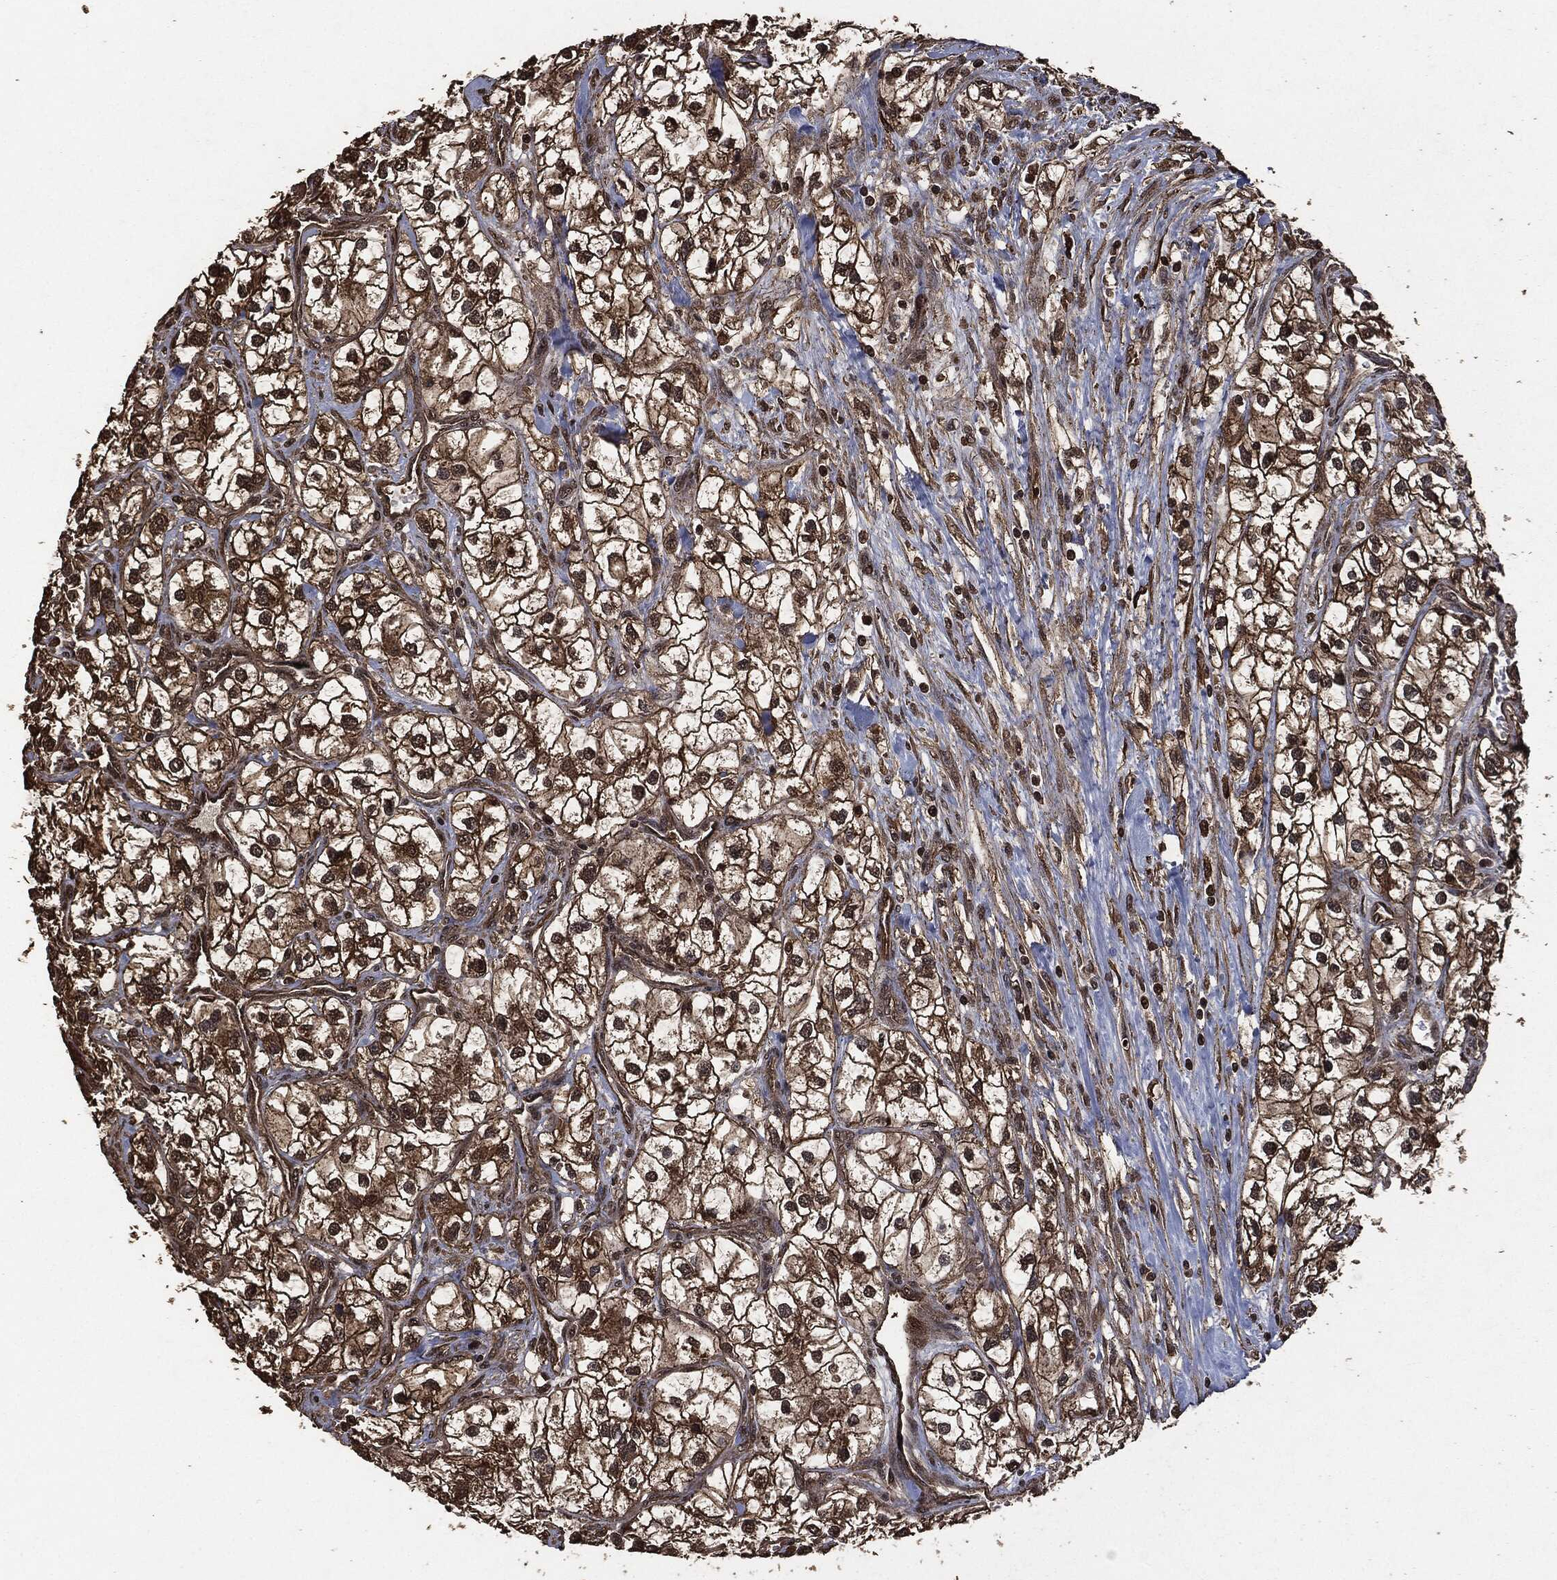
{"staining": {"intensity": "strong", "quantity": "25%-75%", "location": "cytoplasmic/membranous"}, "tissue": "renal cancer", "cell_type": "Tumor cells", "image_type": "cancer", "snomed": [{"axis": "morphology", "description": "Adenocarcinoma, NOS"}, {"axis": "topography", "description": "Kidney"}], "caption": "Protein analysis of renal adenocarcinoma tissue shows strong cytoplasmic/membranous positivity in about 25%-75% of tumor cells. The protein is shown in brown color, while the nuclei are stained blue.", "gene": "HRAS", "patient": {"sex": "male", "age": 59}}